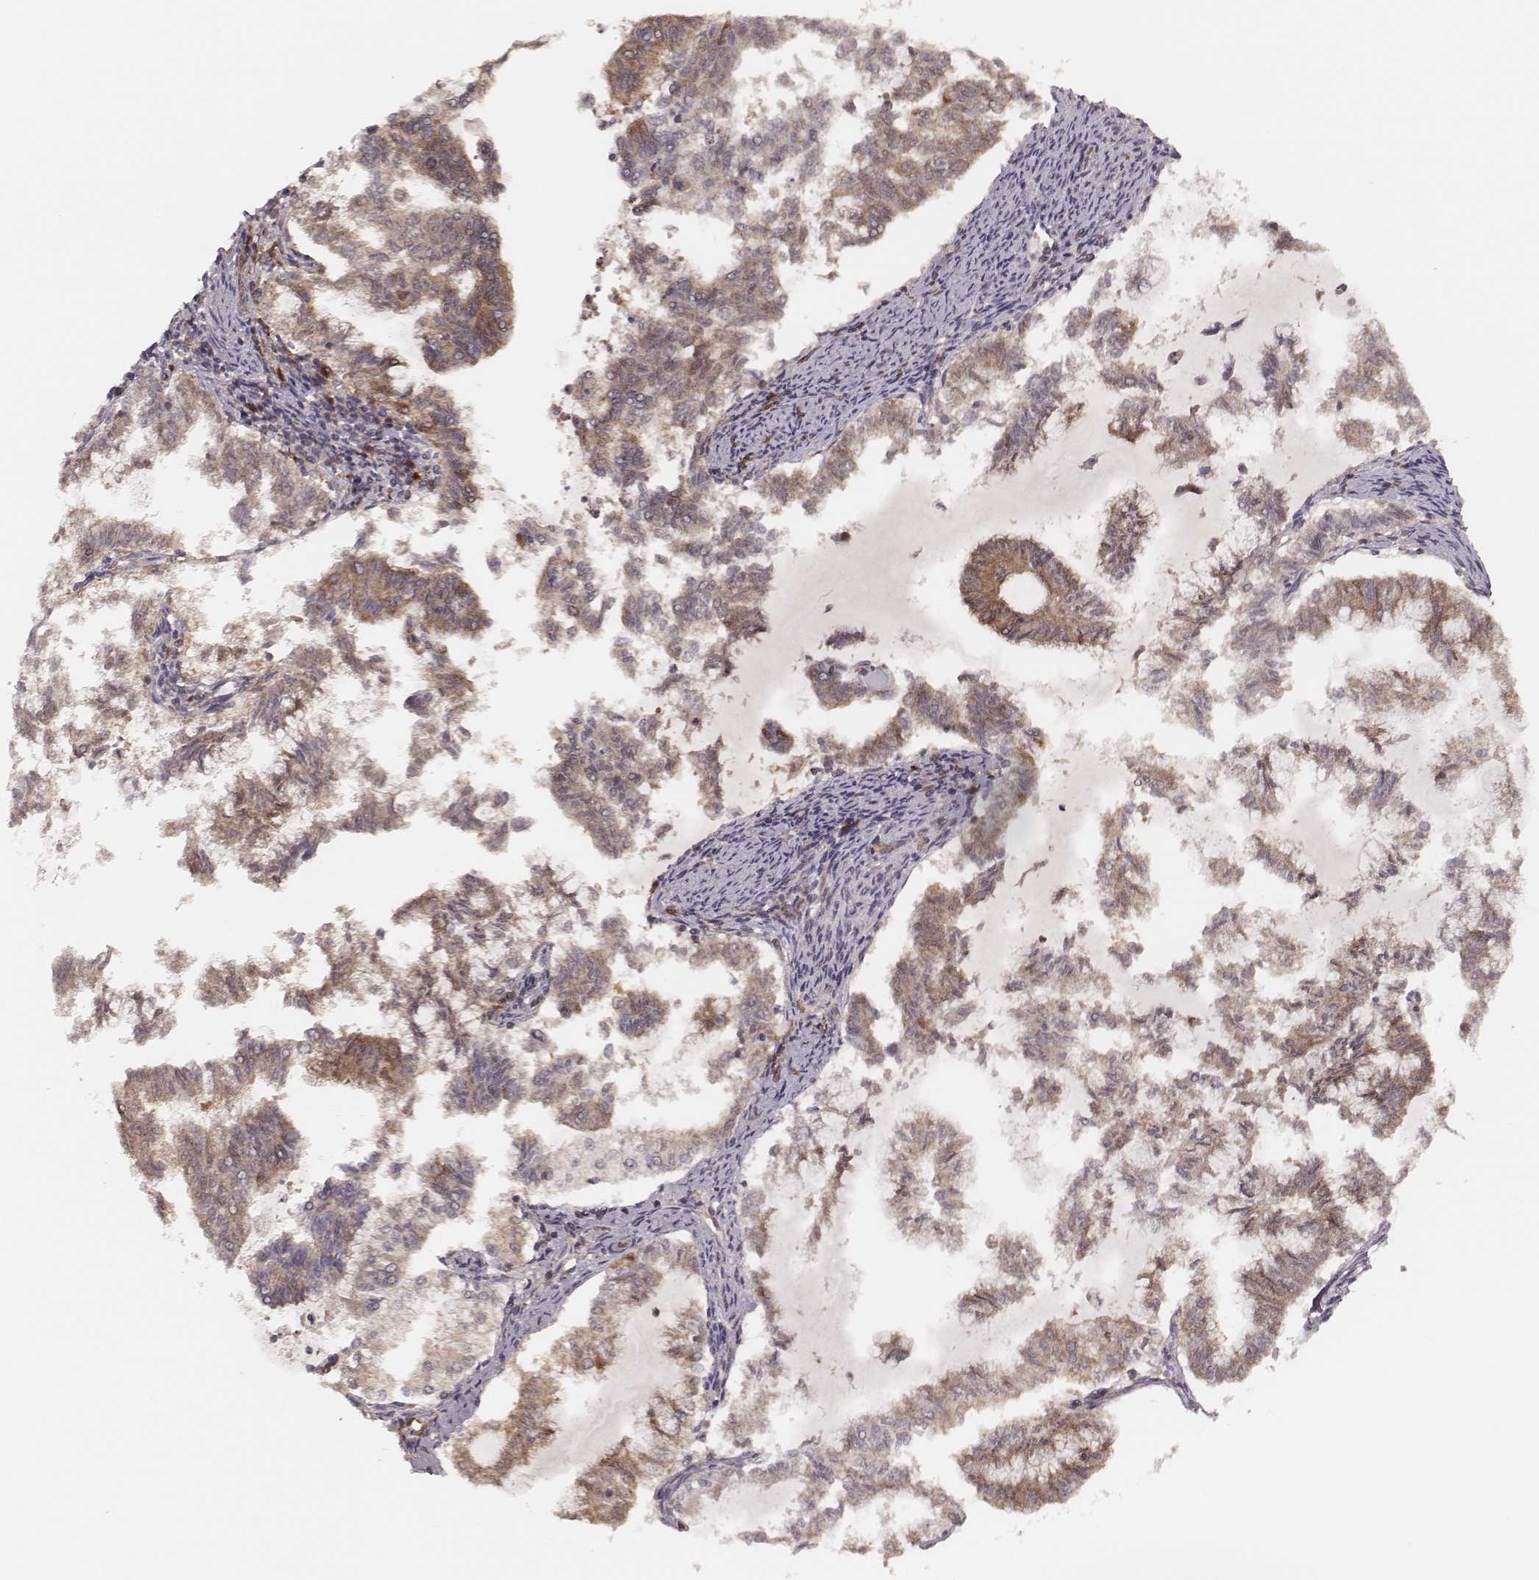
{"staining": {"intensity": "moderate", "quantity": ">75%", "location": "cytoplasmic/membranous"}, "tissue": "endometrial cancer", "cell_type": "Tumor cells", "image_type": "cancer", "snomed": [{"axis": "morphology", "description": "Adenocarcinoma, NOS"}, {"axis": "topography", "description": "Endometrium"}], "caption": "Protein analysis of adenocarcinoma (endometrial) tissue exhibits moderate cytoplasmic/membranous positivity in approximately >75% of tumor cells.", "gene": "CARS1", "patient": {"sex": "female", "age": 79}}